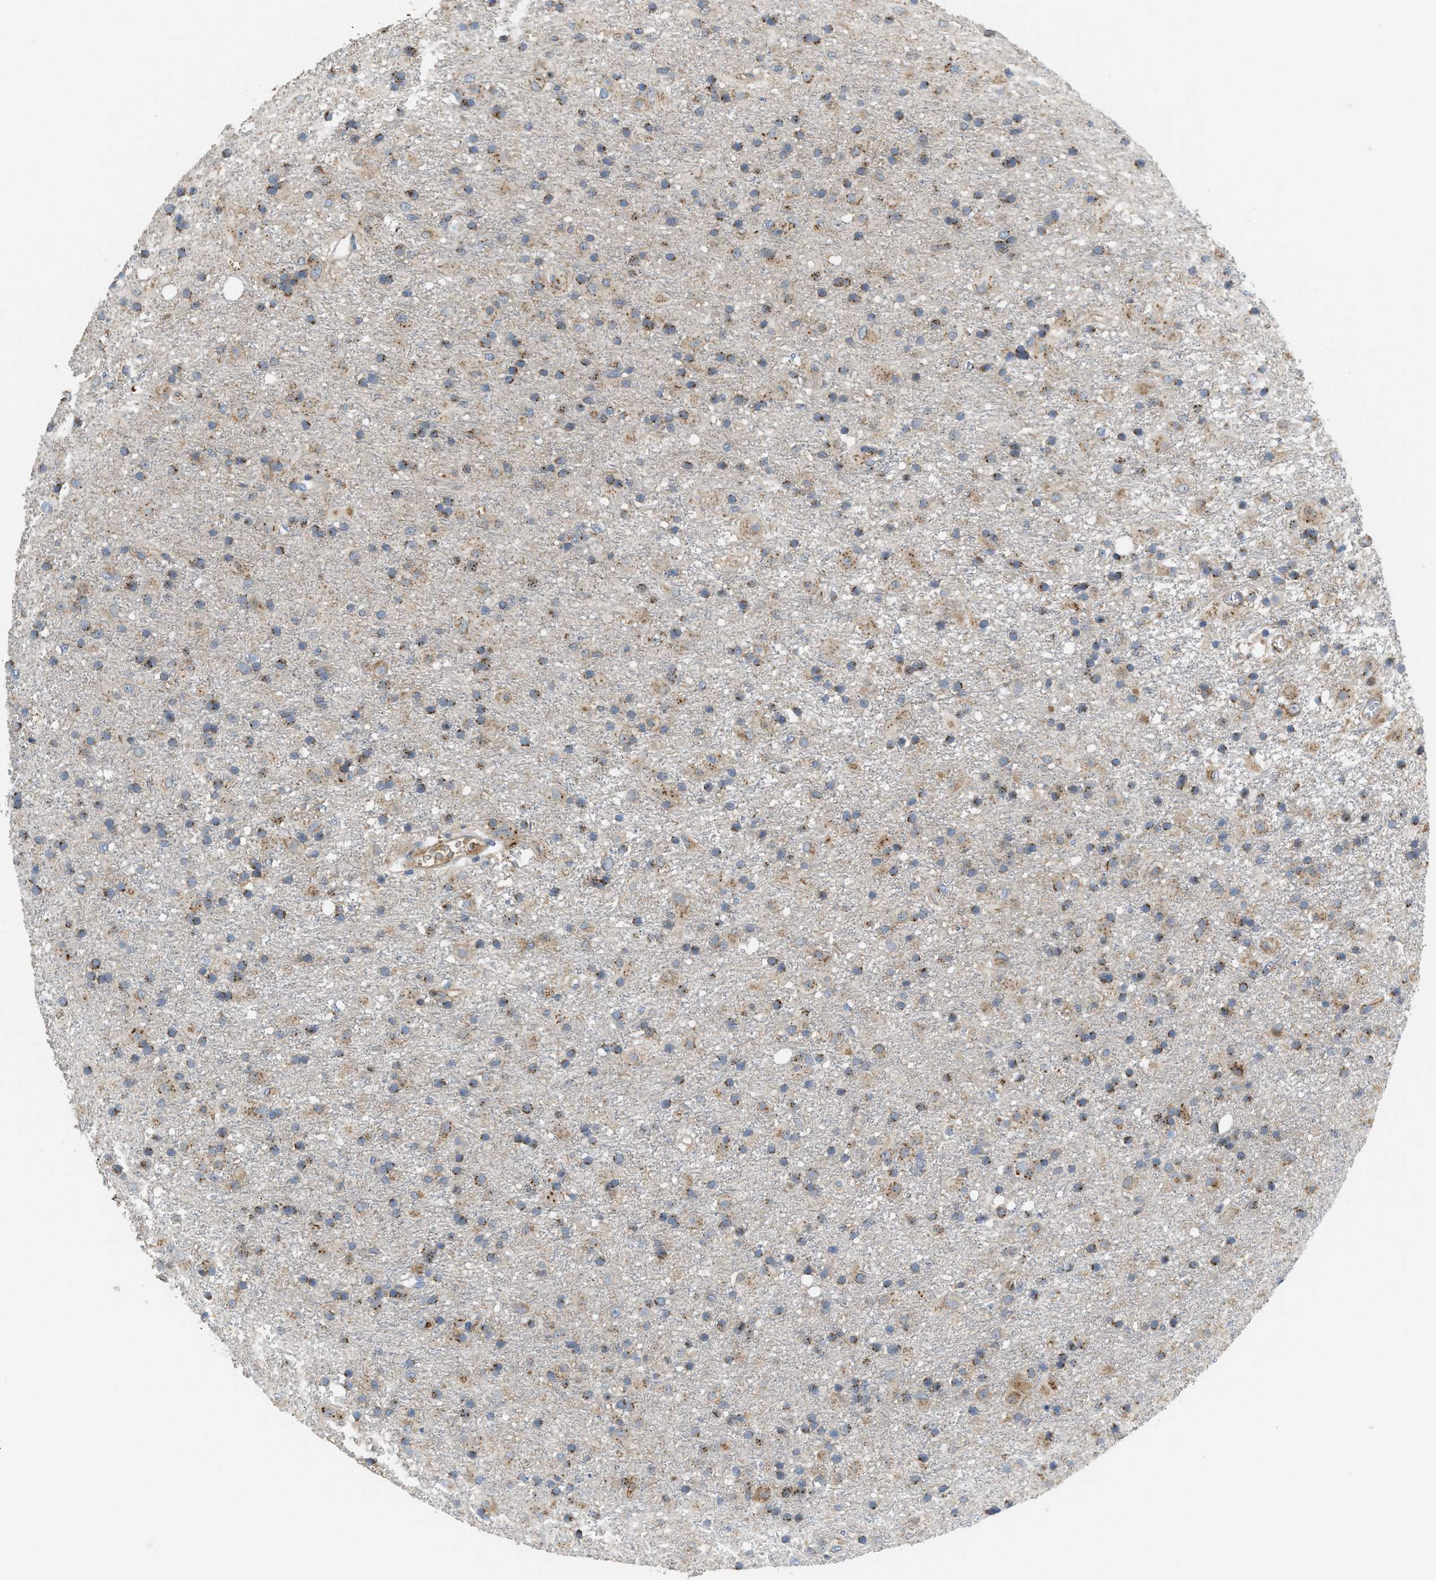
{"staining": {"intensity": "moderate", "quantity": "25%-75%", "location": "cytoplasmic/membranous"}, "tissue": "glioma", "cell_type": "Tumor cells", "image_type": "cancer", "snomed": [{"axis": "morphology", "description": "Glioma, malignant, Low grade"}, {"axis": "topography", "description": "Brain"}], "caption": "Tumor cells exhibit moderate cytoplasmic/membranous staining in about 25%-75% of cells in glioma.", "gene": "DIPK1A", "patient": {"sex": "male", "age": 65}}